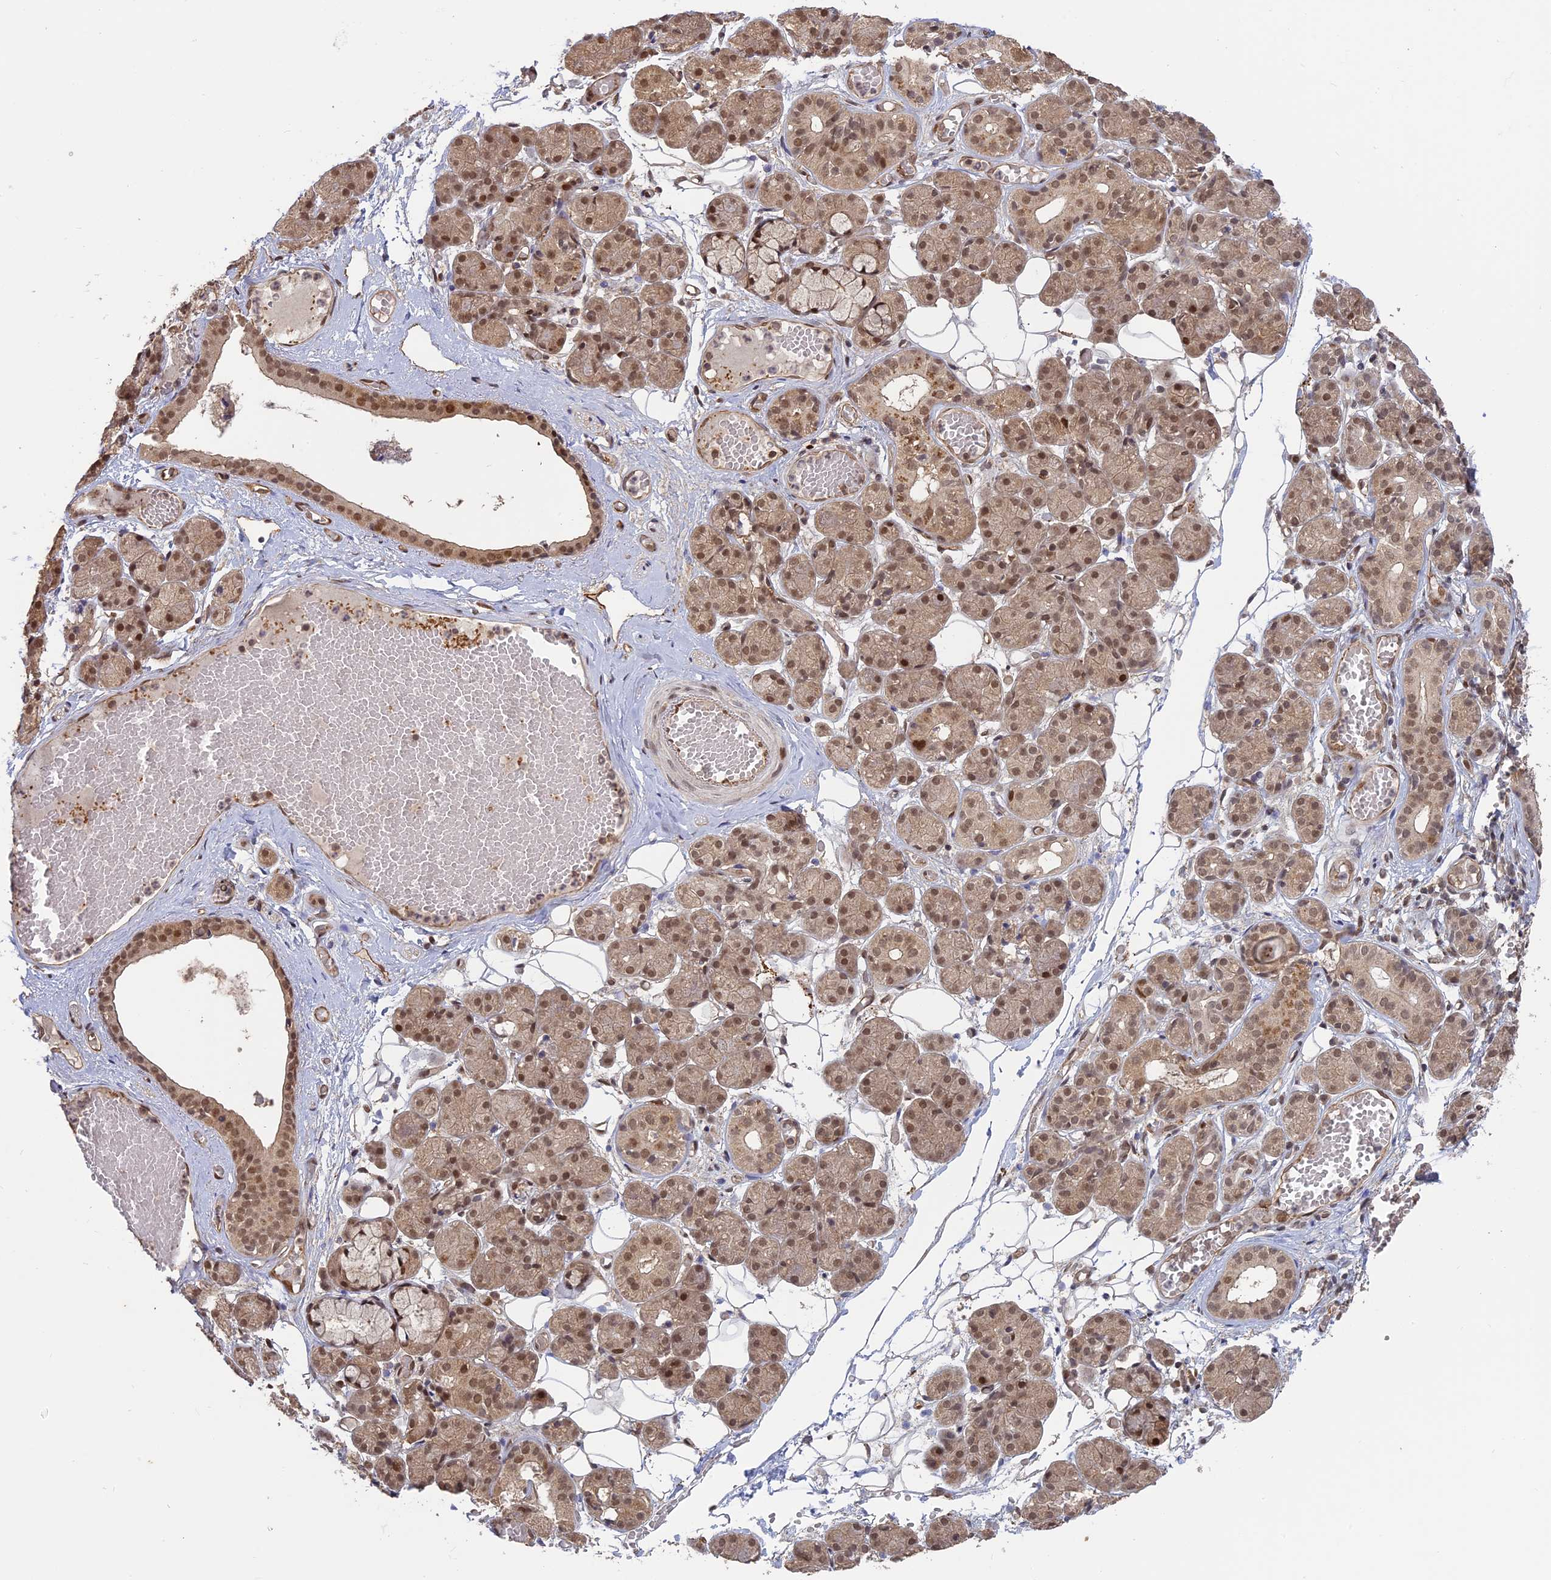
{"staining": {"intensity": "moderate", "quantity": ">75%", "location": "nuclear"}, "tissue": "salivary gland", "cell_type": "Glandular cells", "image_type": "normal", "snomed": [{"axis": "morphology", "description": "Normal tissue, NOS"}, {"axis": "topography", "description": "Salivary gland"}], "caption": "This photomicrograph exhibits immunohistochemistry (IHC) staining of unremarkable human salivary gland, with medium moderate nuclear staining in approximately >75% of glandular cells.", "gene": "PKIG", "patient": {"sex": "male", "age": 63}}